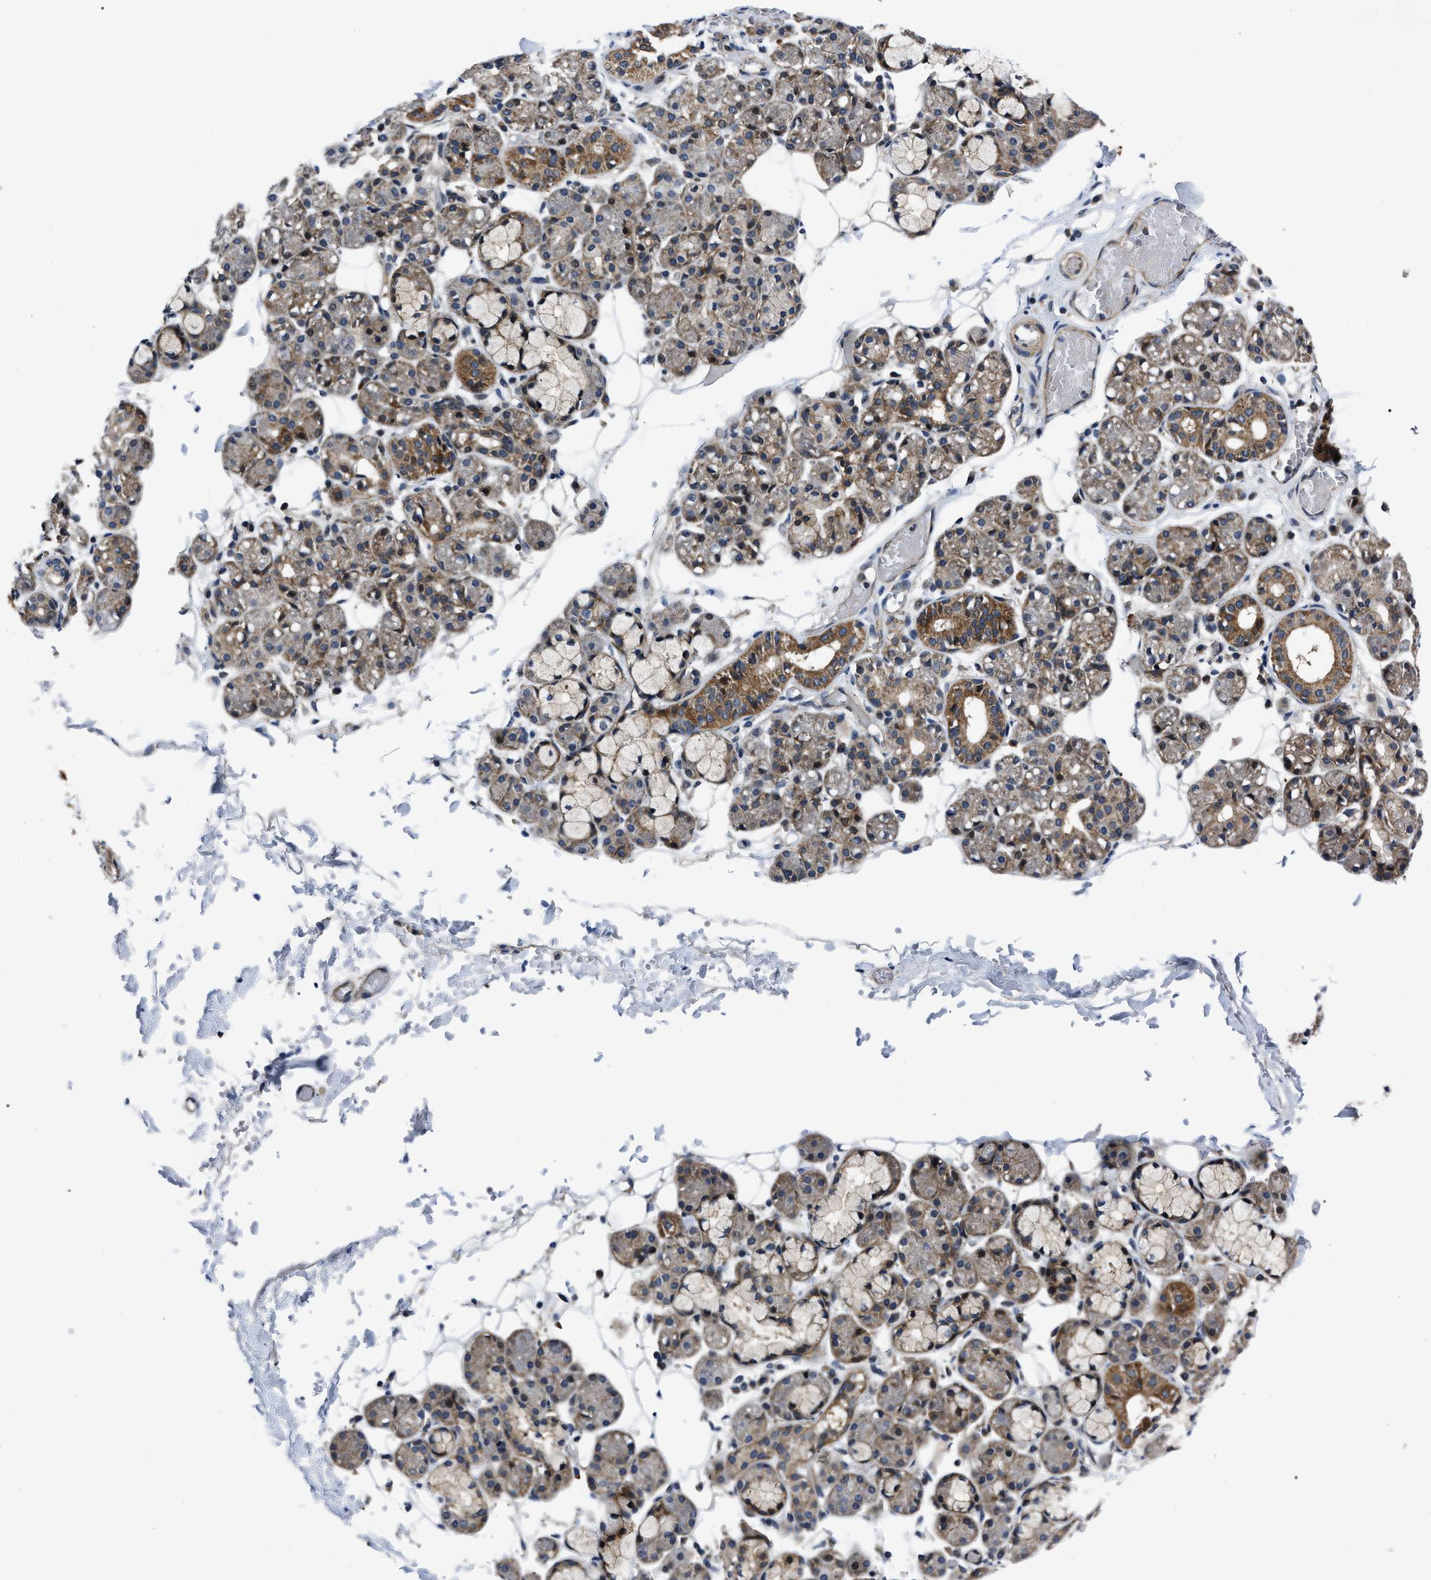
{"staining": {"intensity": "moderate", "quantity": "25%-75%", "location": "cytoplasmic/membranous"}, "tissue": "salivary gland", "cell_type": "Glandular cells", "image_type": "normal", "snomed": [{"axis": "morphology", "description": "Normal tissue, NOS"}, {"axis": "topography", "description": "Salivary gland"}], "caption": "IHC of unremarkable salivary gland exhibits medium levels of moderate cytoplasmic/membranous expression in approximately 25%-75% of glandular cells. The staining was performed using DAB, with brown indicating positive protein expression. Nuclei are stained blue with hematoxylin.", "gene": "PPWD1", "patient": {"sex": "male", "age": 63}}